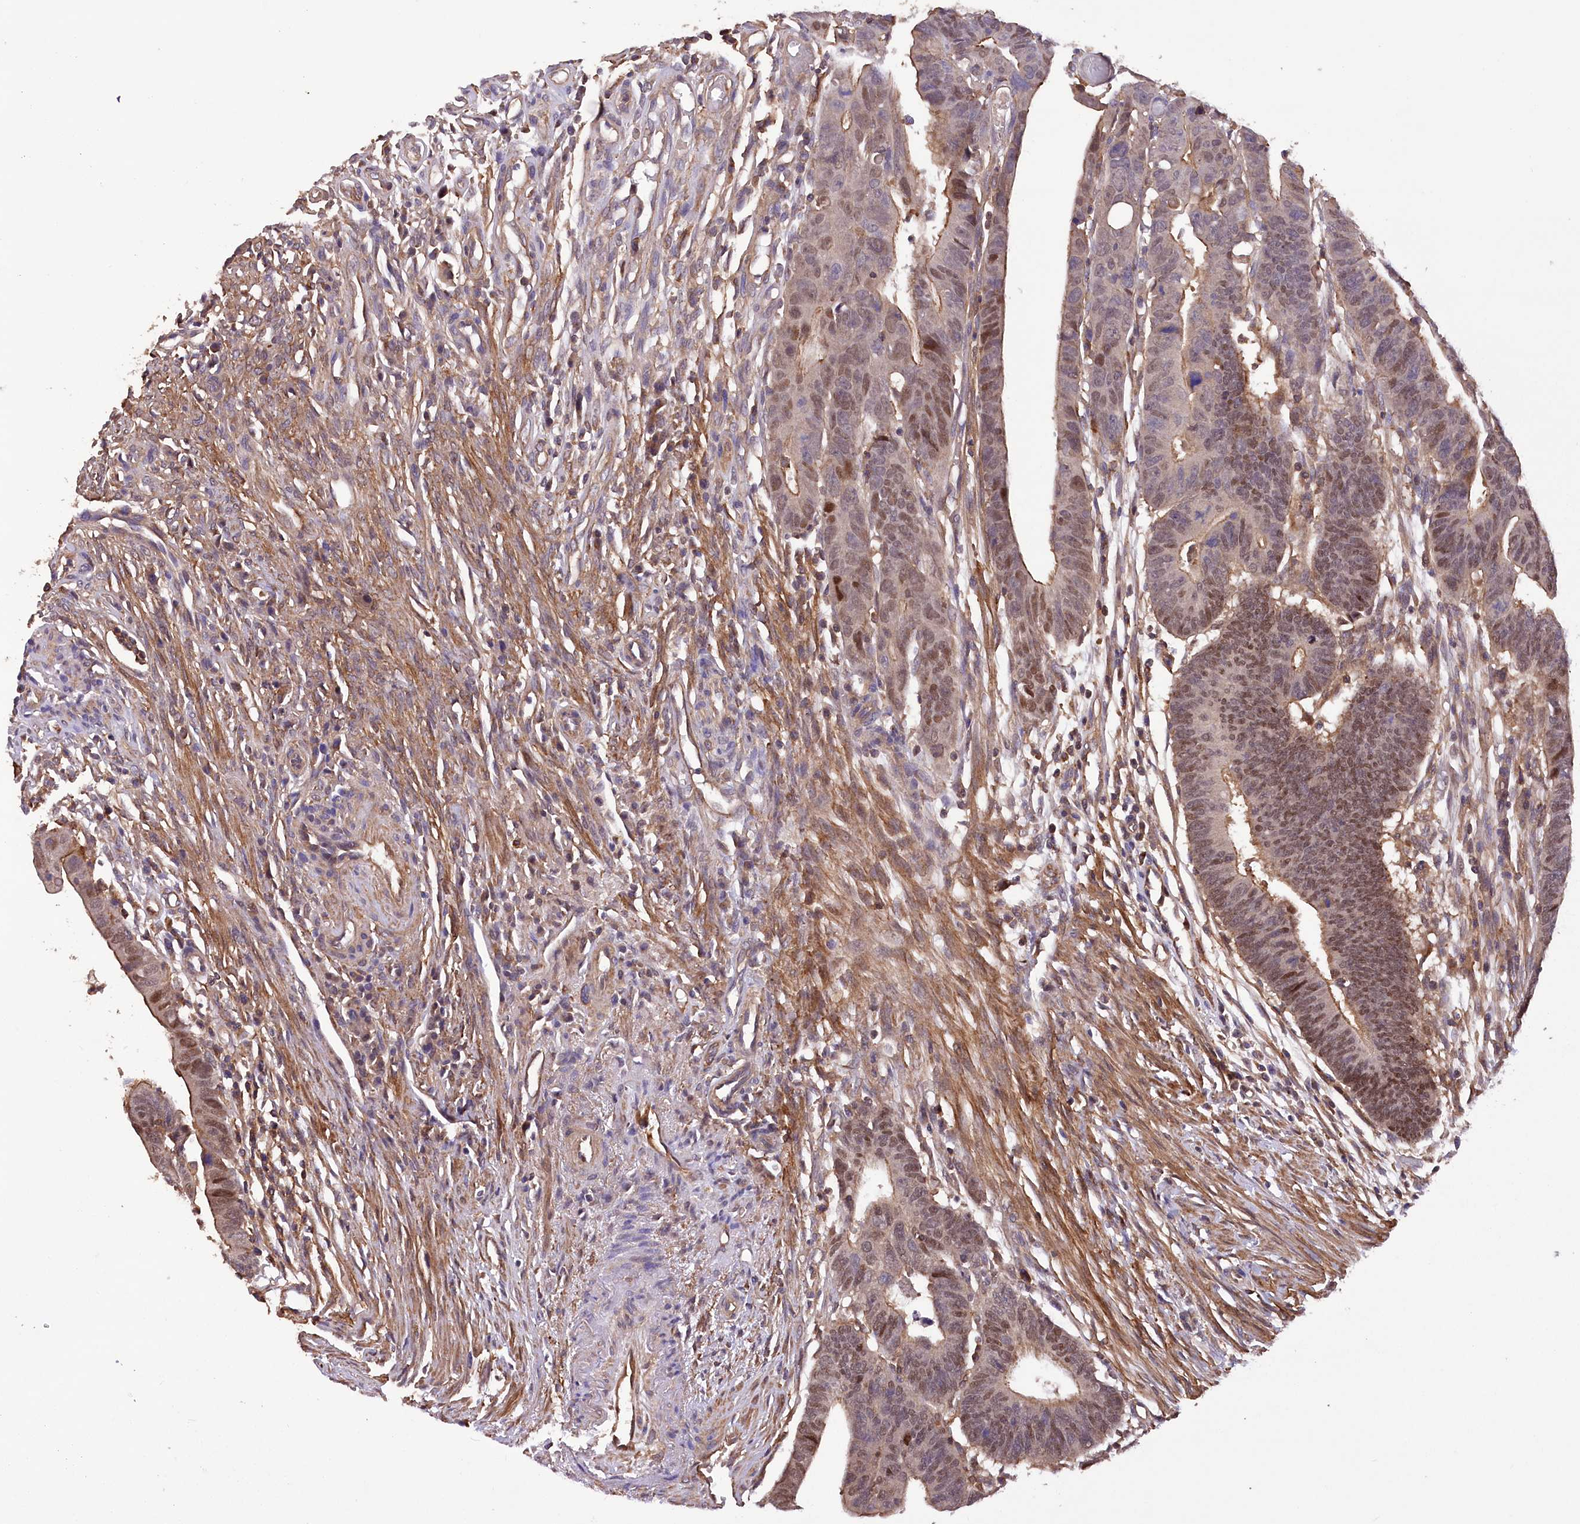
{"staining": {"intensity": "moderate", "quantity": "25%-75%", "location": "nuclear"}, "tissue": "colorectal cancer", "cell_type": "Tumor cells", "image_type": "cancer", "snomed": [{"axis": "morphology", "description": "Adenocarcinoma, NOS"}, {"axis": "topography", "description": "Rectum"}], "caption": "Moderate nuclear expression is seen in approximately 25%-75% of tumor cells in colorectal adenocarcinoma.", "gene": "DPP3", "patient": {"sex": "female", "age": 65}}